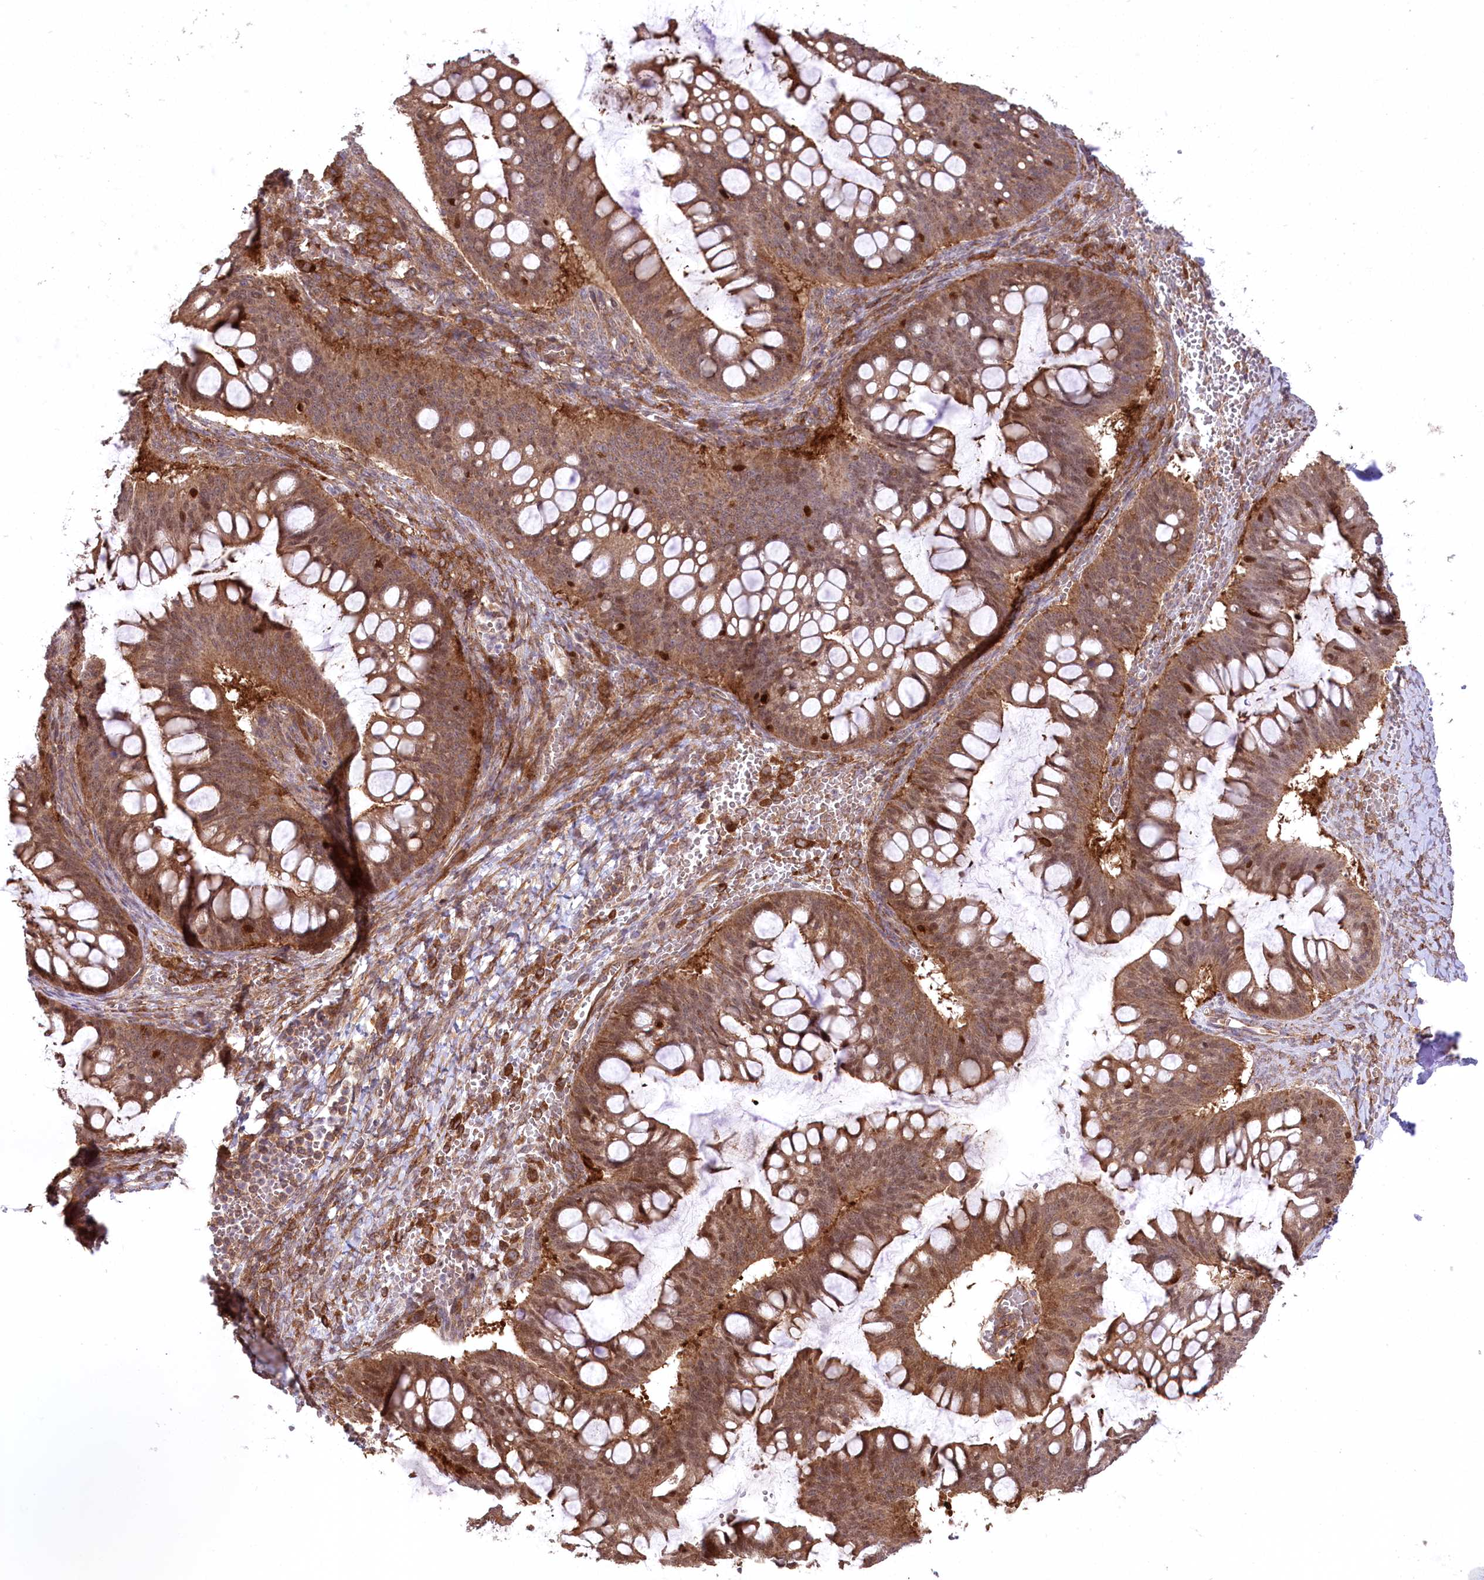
{"staining": {"intensity": "moderate", "quantity": ">75%", "location": "cytoplasmic/membranous,nuclear"}, "tissue": "ovarian cancer", "cell_type": "Tumor cells", "image_type": "cancer", "snomed": [{"axis": "morphology", "description": "Cystadenocarcinoma, mucinous, NOS"}, {"axis": "topography", "description": "Ovary"}], "caption": "There is medium levels of moderate cytoplasmic/membranous and nuclear expression in tumor cells of ovarian cancer, as demonstrated by immunohistochemical staining (brown color).", "gene": "CCDC91", "patient": {"sex": "female", "age": 73}}